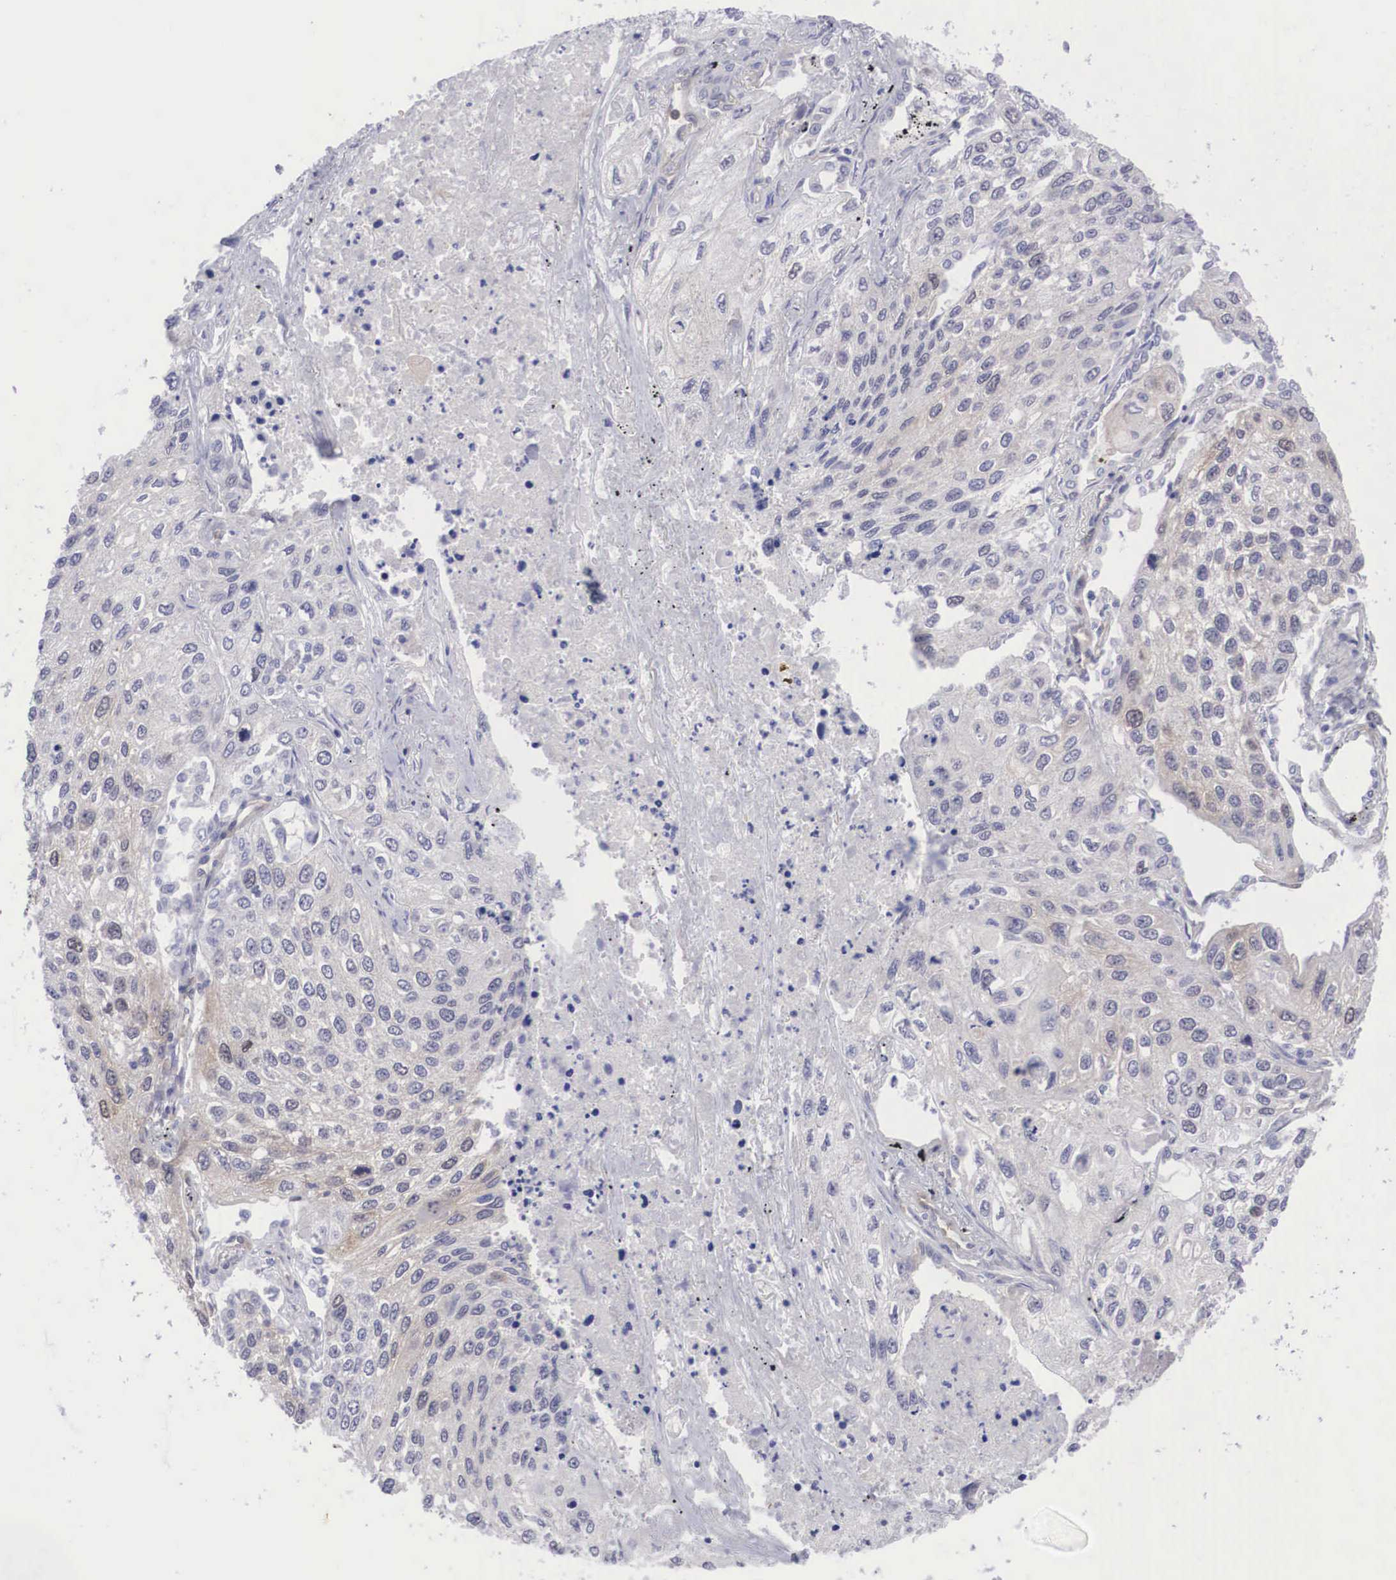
{"staining": {"intensity": "negative", "quantity": "none", "location": "none"}, "tissue": "lung cancer", "cell_type": "Tumor cells", "image_type": "cancer", "snomed": [{"axis": "morphology", "description": "Squamous cell carcinoma, NOS"}, {"axis": "topography", "description": "Lung"}], "caption": "DAB (3,3'-diaminobenzidine) immunohistochemical staining of human lung cancer (squamous cell carcinoma) exhibits no significant staining in tumor cells.", "gene": "MAST4", "patient": {"sex": "male", "age": 75}}